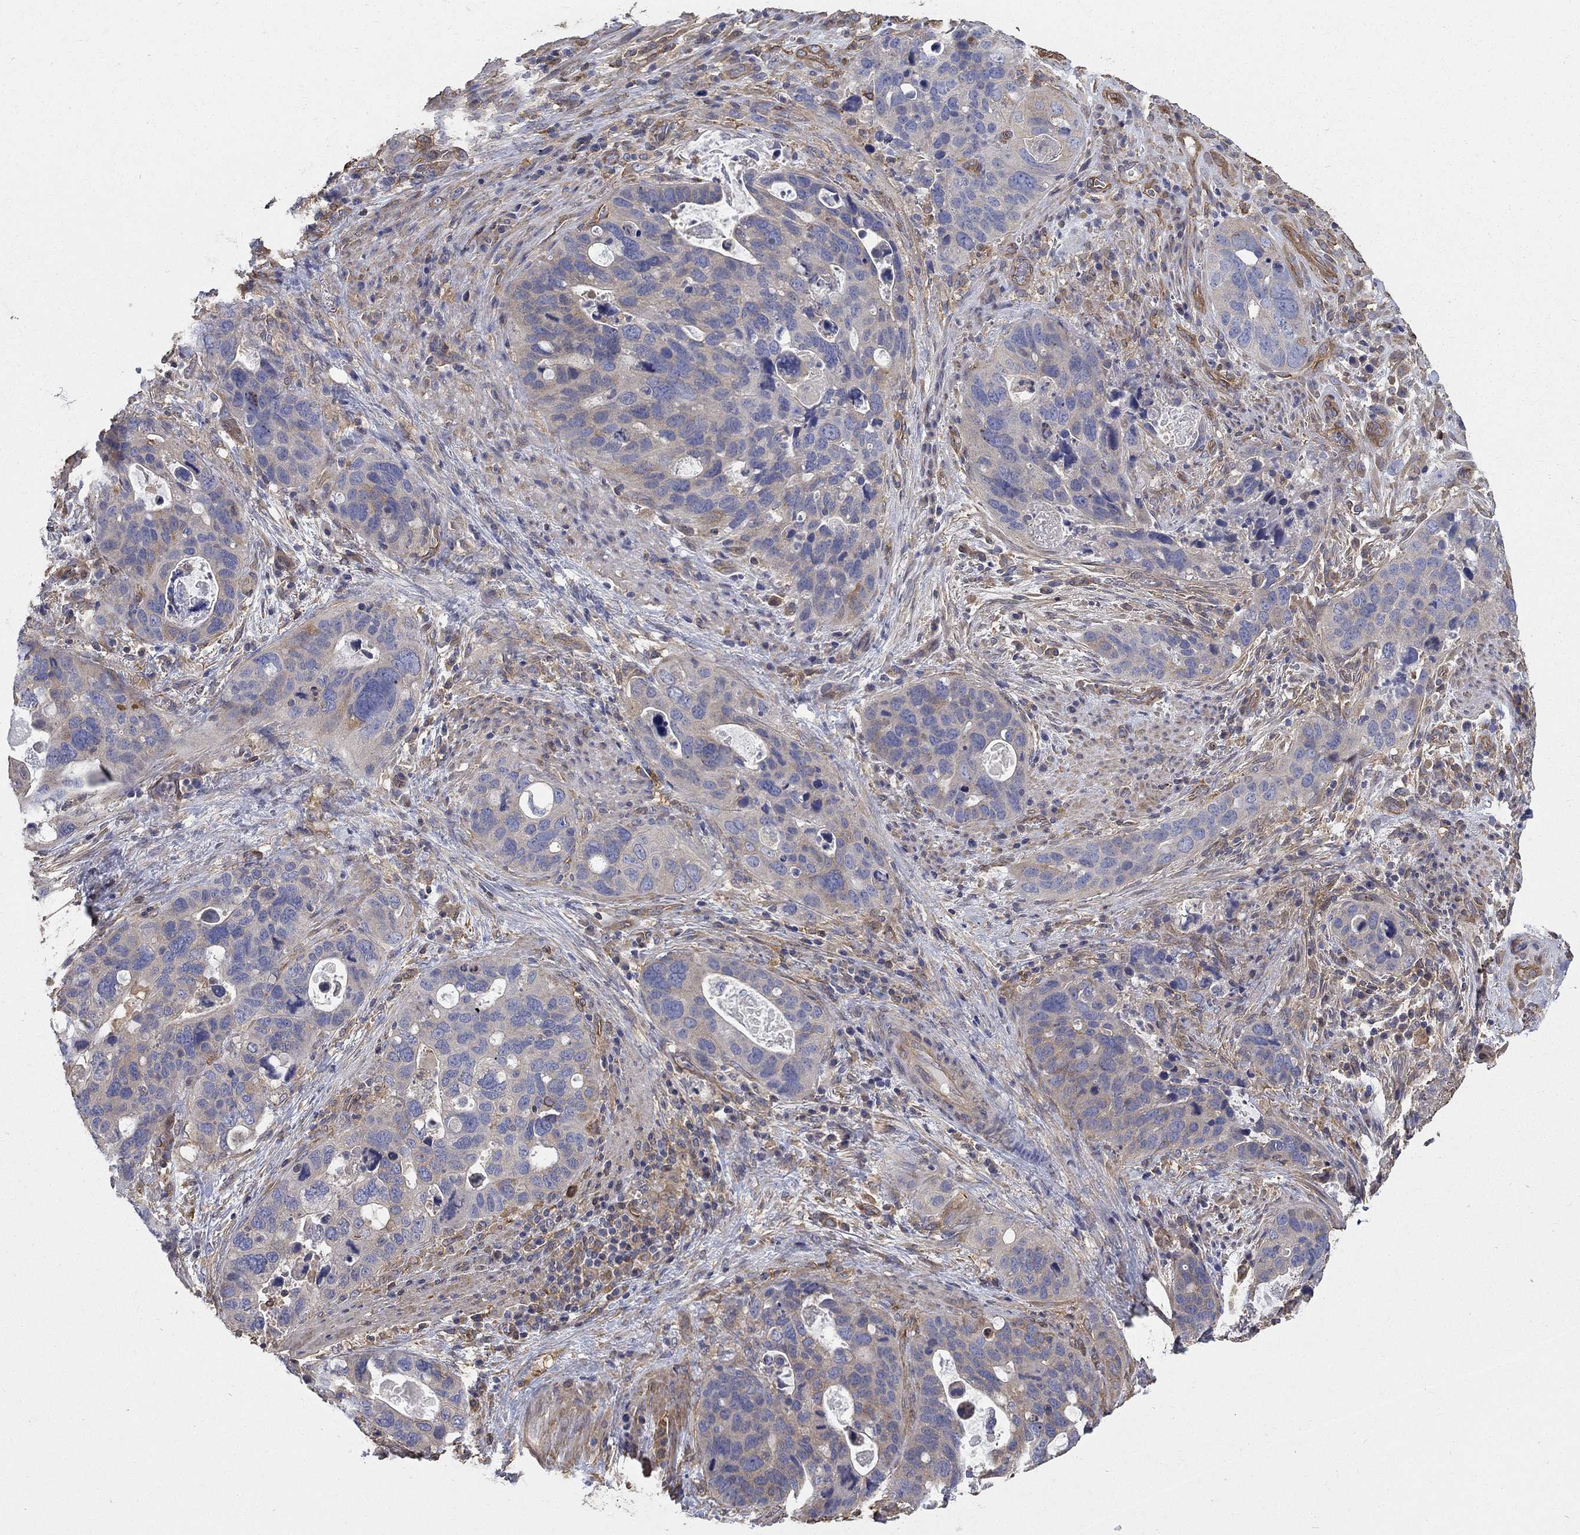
{"staining": {"intensity": "weak", "quantity": "25%-75%", "location": "cytoplasmic/membranous"}, "tissue": "stomach cancer", "cell_type": "Tumor cells", "image_type": "cancer", "snomed": [{"axis": "morphology", "description": "Adenocarcinoma, NOS"}, {"axis": "topography", "description": "Stomach"}], "caption": "High-power microscopy captured an immunohistochemistry (IHC) image of stomach cancer, revealing weak cytoplasmic/membranous staining in about 25%-75% of tumor cells.", "gene": "DPYSL2", "patient": {"sex": "male", "age": 54}}